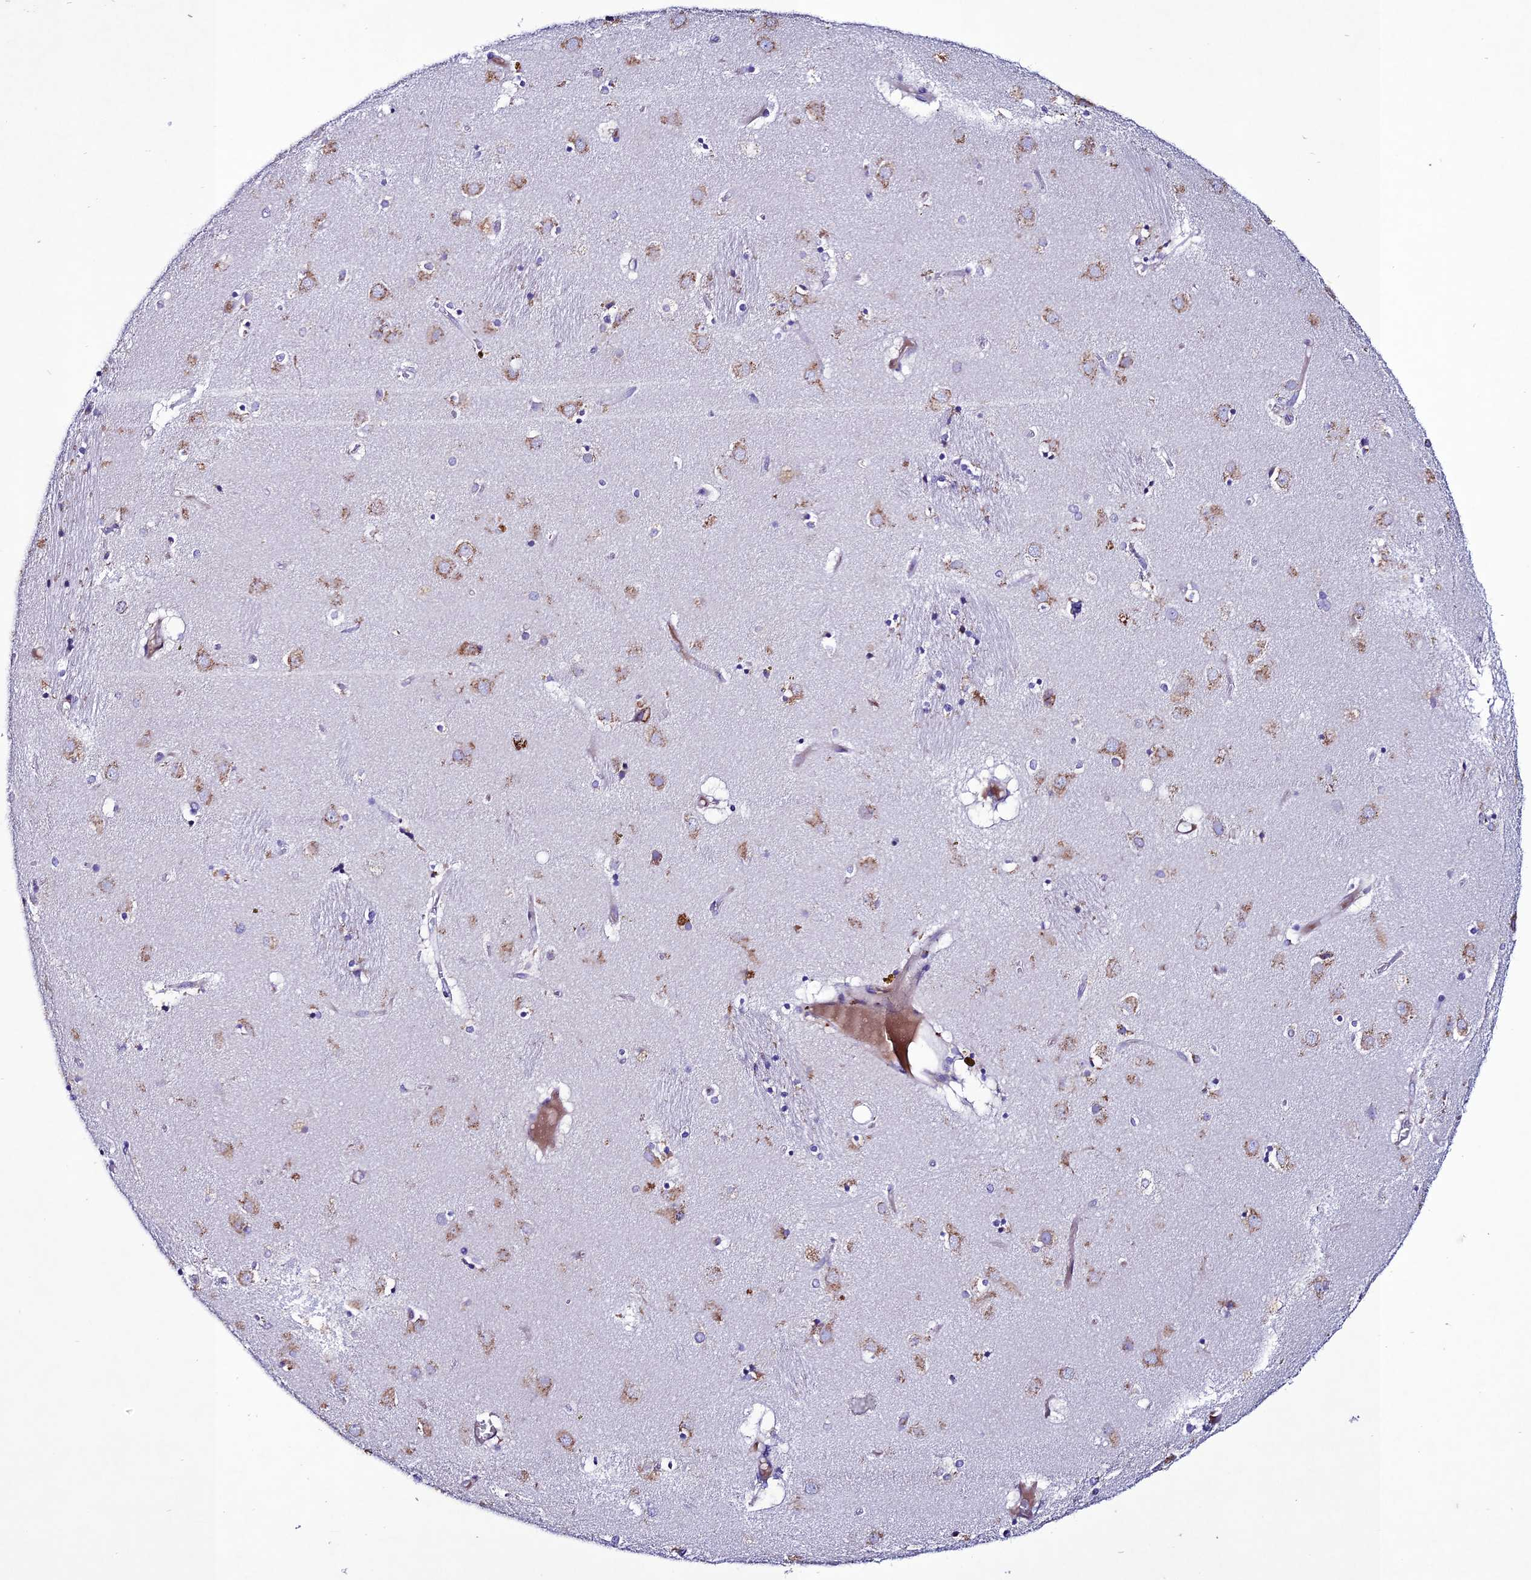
{"staining": {"intensity": "moderate", "quantity": "<25%", "location": "cytoplasmic/membranous"}, "tissue": "caudate", "cell_type": "Glial cells", "image_type": "normal", "snomed": [{"axis": "morphology", "description": "Normal tissue, NOS"}, {"axis": "topography", "description": "Lateral ventricle wall"}], "caption": "Benign caudate demonstrates moderate cytoplasmic/membranous positivity in about <25% of glial cells.", "gene": "OR51Q1", "patient": {"sex": "male", "age": 70}}